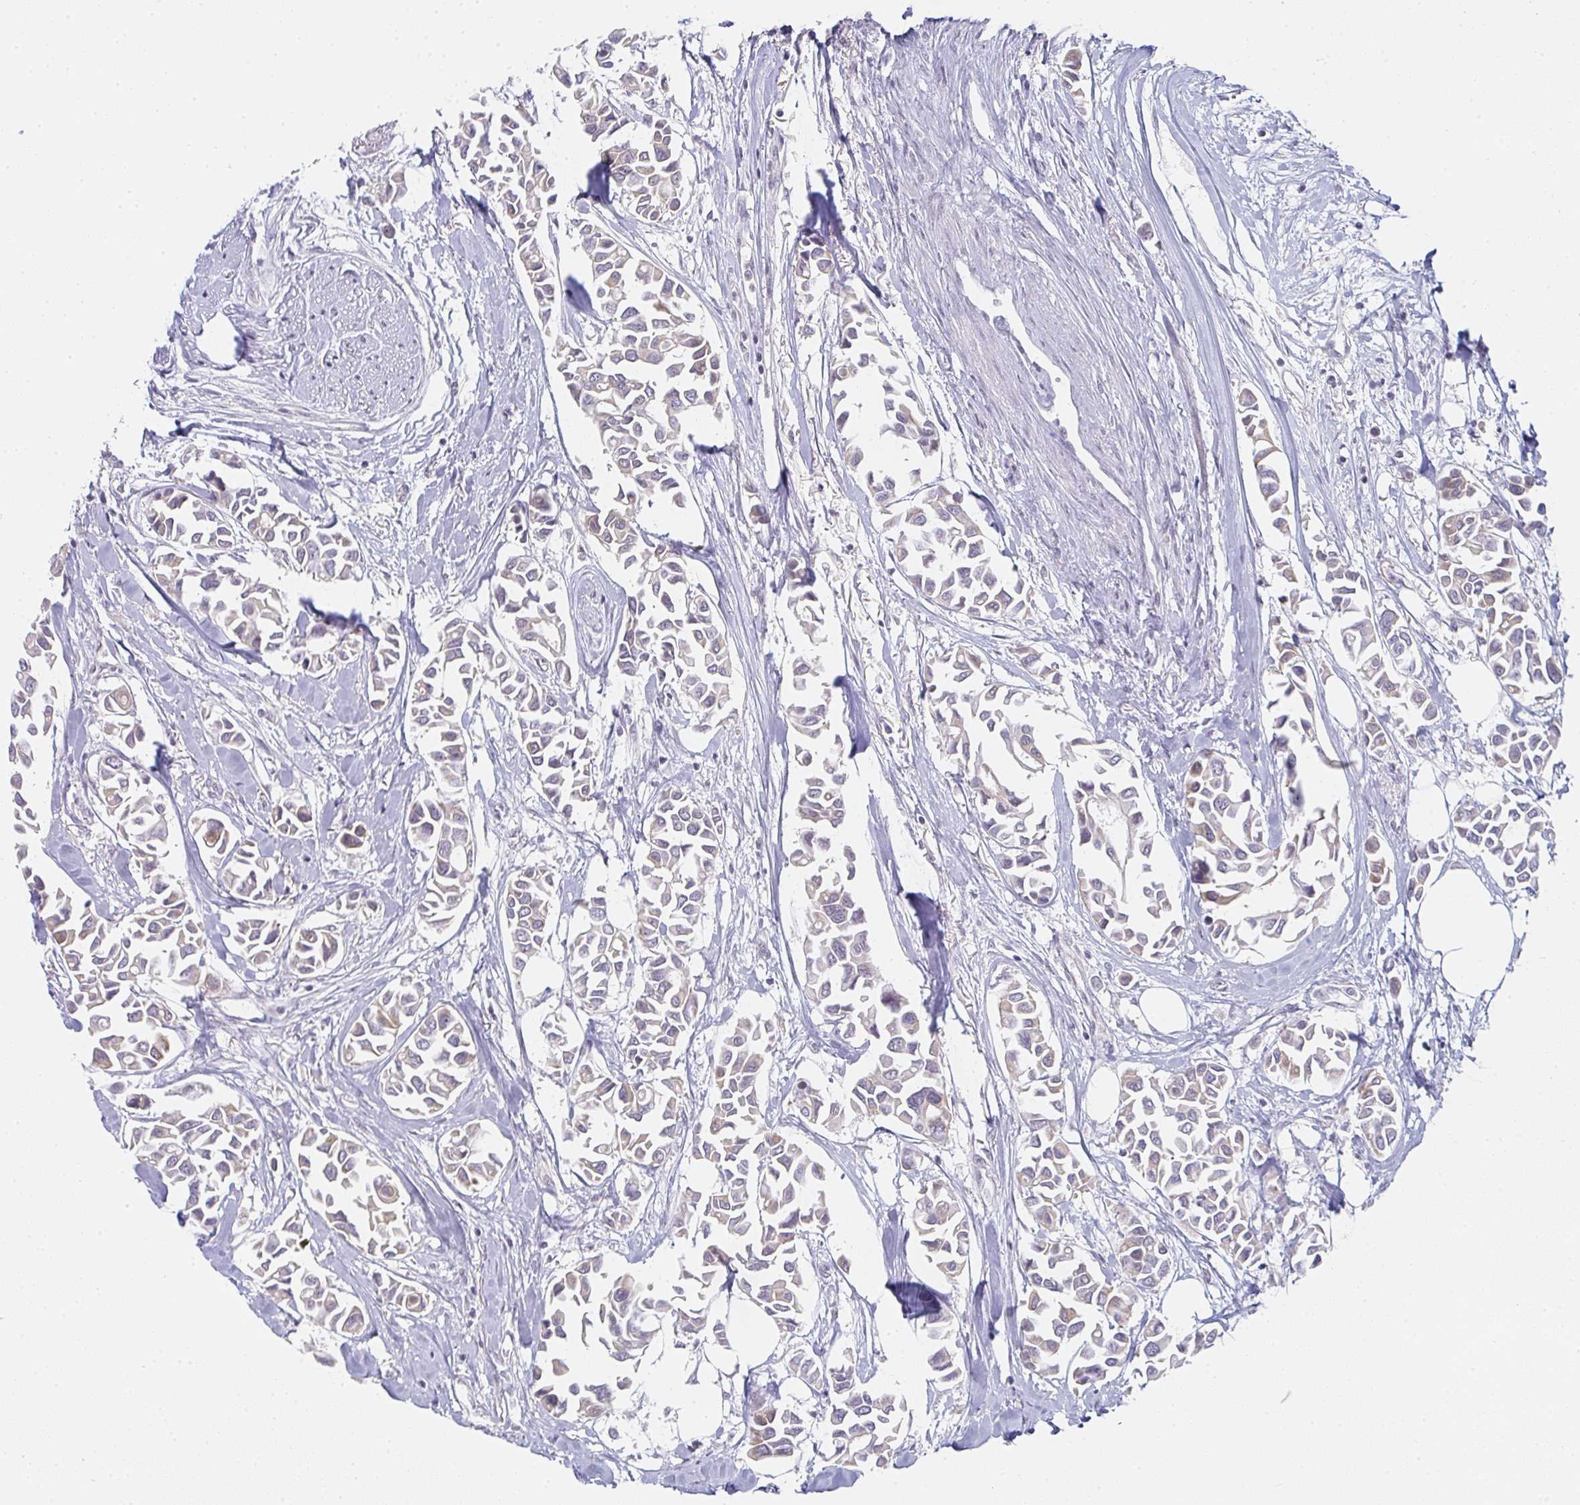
{"staining": {"intensity": "weak", "quantity": "<25%", "location": "cytoplasmic/membranous"}, "tissue": "breast cancer", "cell_type": "Tumor cells", "image_type": "cancer", "snomed": [{"axis": "morphology", "description": "Duct carcinoma"}, {"axis": "topography", "description": "Breast"}], "caption": "Protein analysis of breast cancer (invasive ductal carcinoma) exhibits no significant staining in tumor cells.", "gene": "GSDMB", "patient": {"sex": "female", "age": 54}}